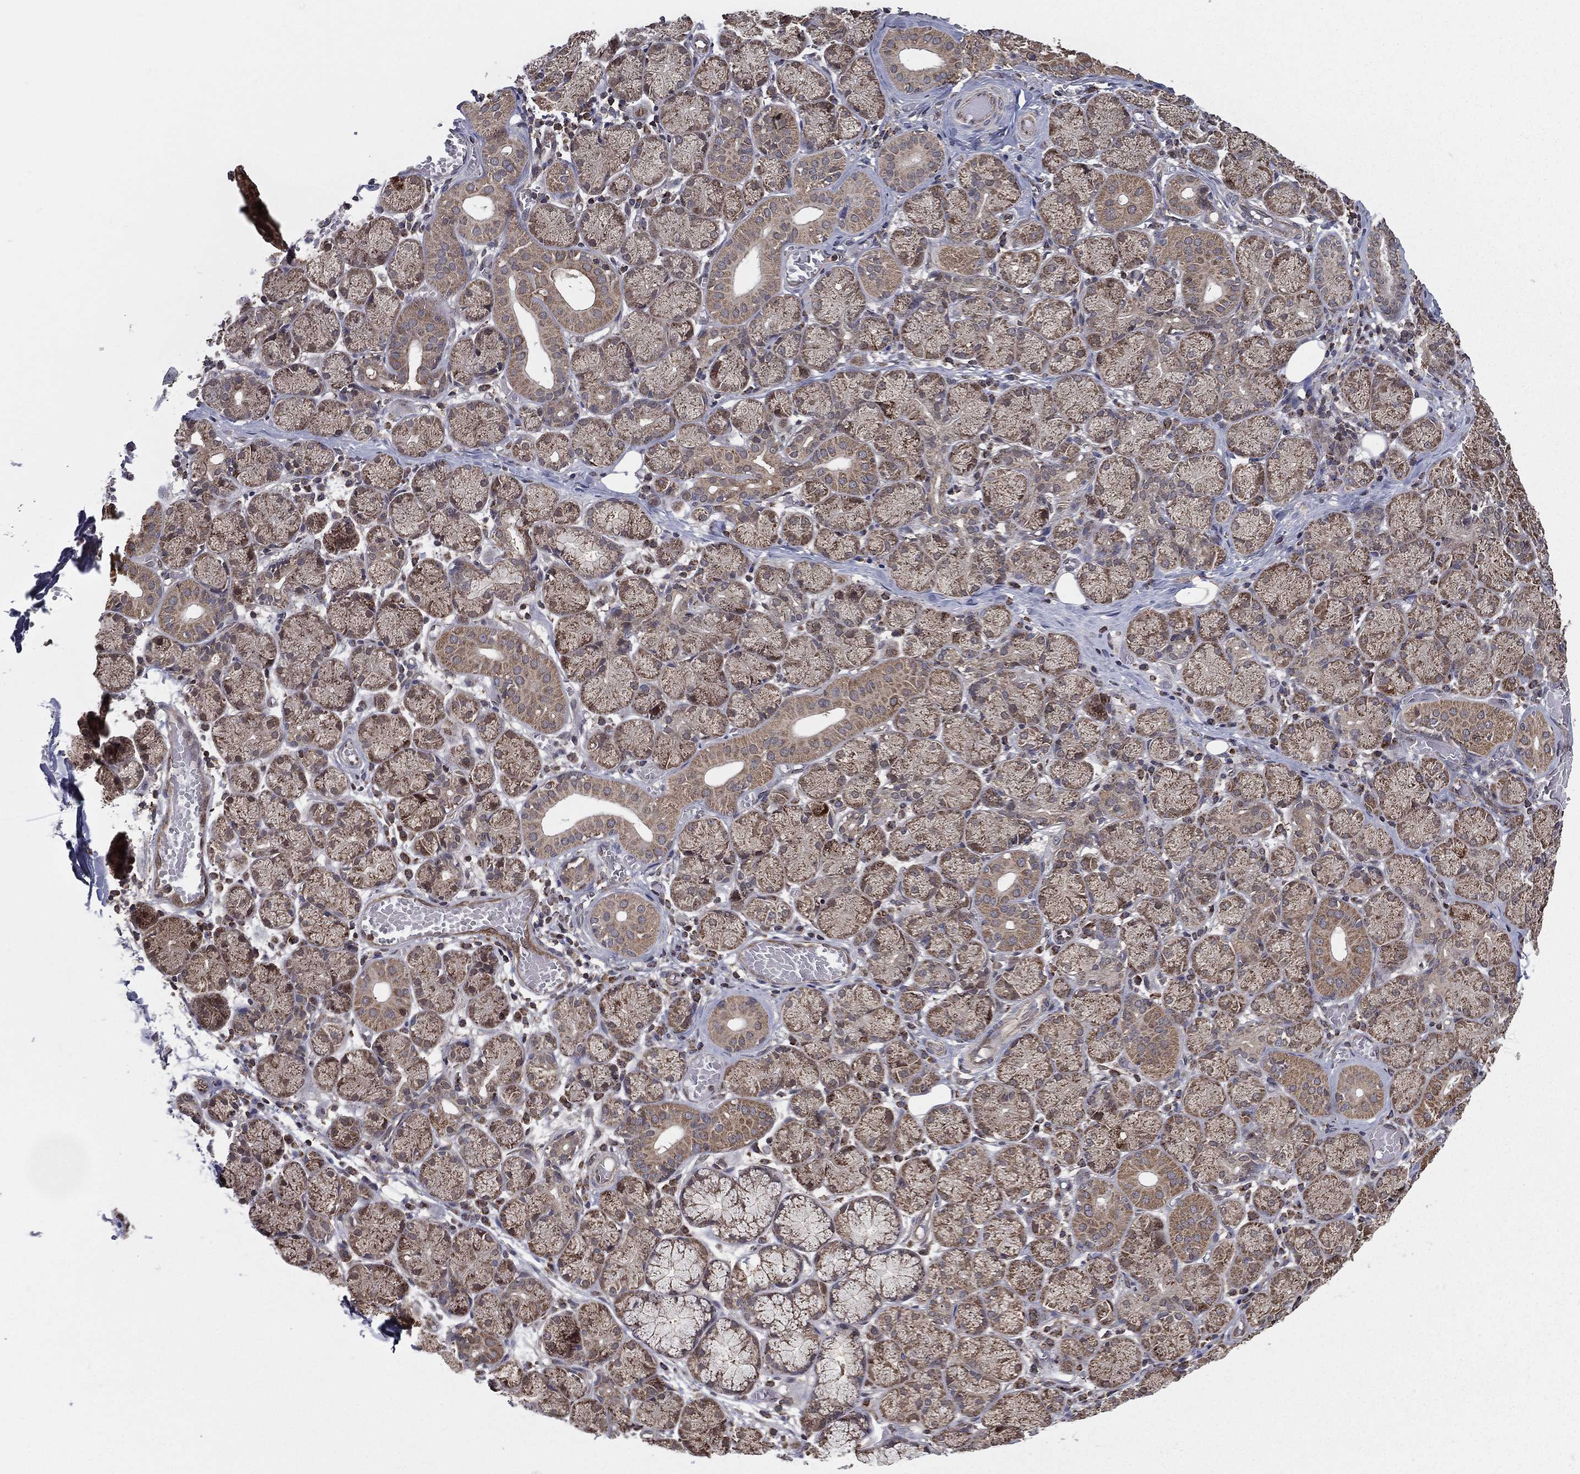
{"staining": {"intensity": "moderate", "quantity": "25%-75%", "location": "cytoplasmic/membranous"}, "tissue": "salivary gland", "cell_type": "Glandular cells", "image_type": "normal", "snomed": [{"axis": "morphology", "description": "Normal tissue, NOS"}, {"axis": "topography", "description": "Salivary gland"}, {"axis": "topography", "description": "Peripheral nerve tissue"}], "caption": "High-power microscopy captured an immunohistochemistry micrograph of benign salivary gland, revealing moderate cytoplasmic/membranous staining in about 25%-75% of glandular cells. (brown staining indicates protein expression, while blue staining denotes nuclei).", "gene": "ENSG00000288684", "patient": {"sex": "female", "age": 24}}